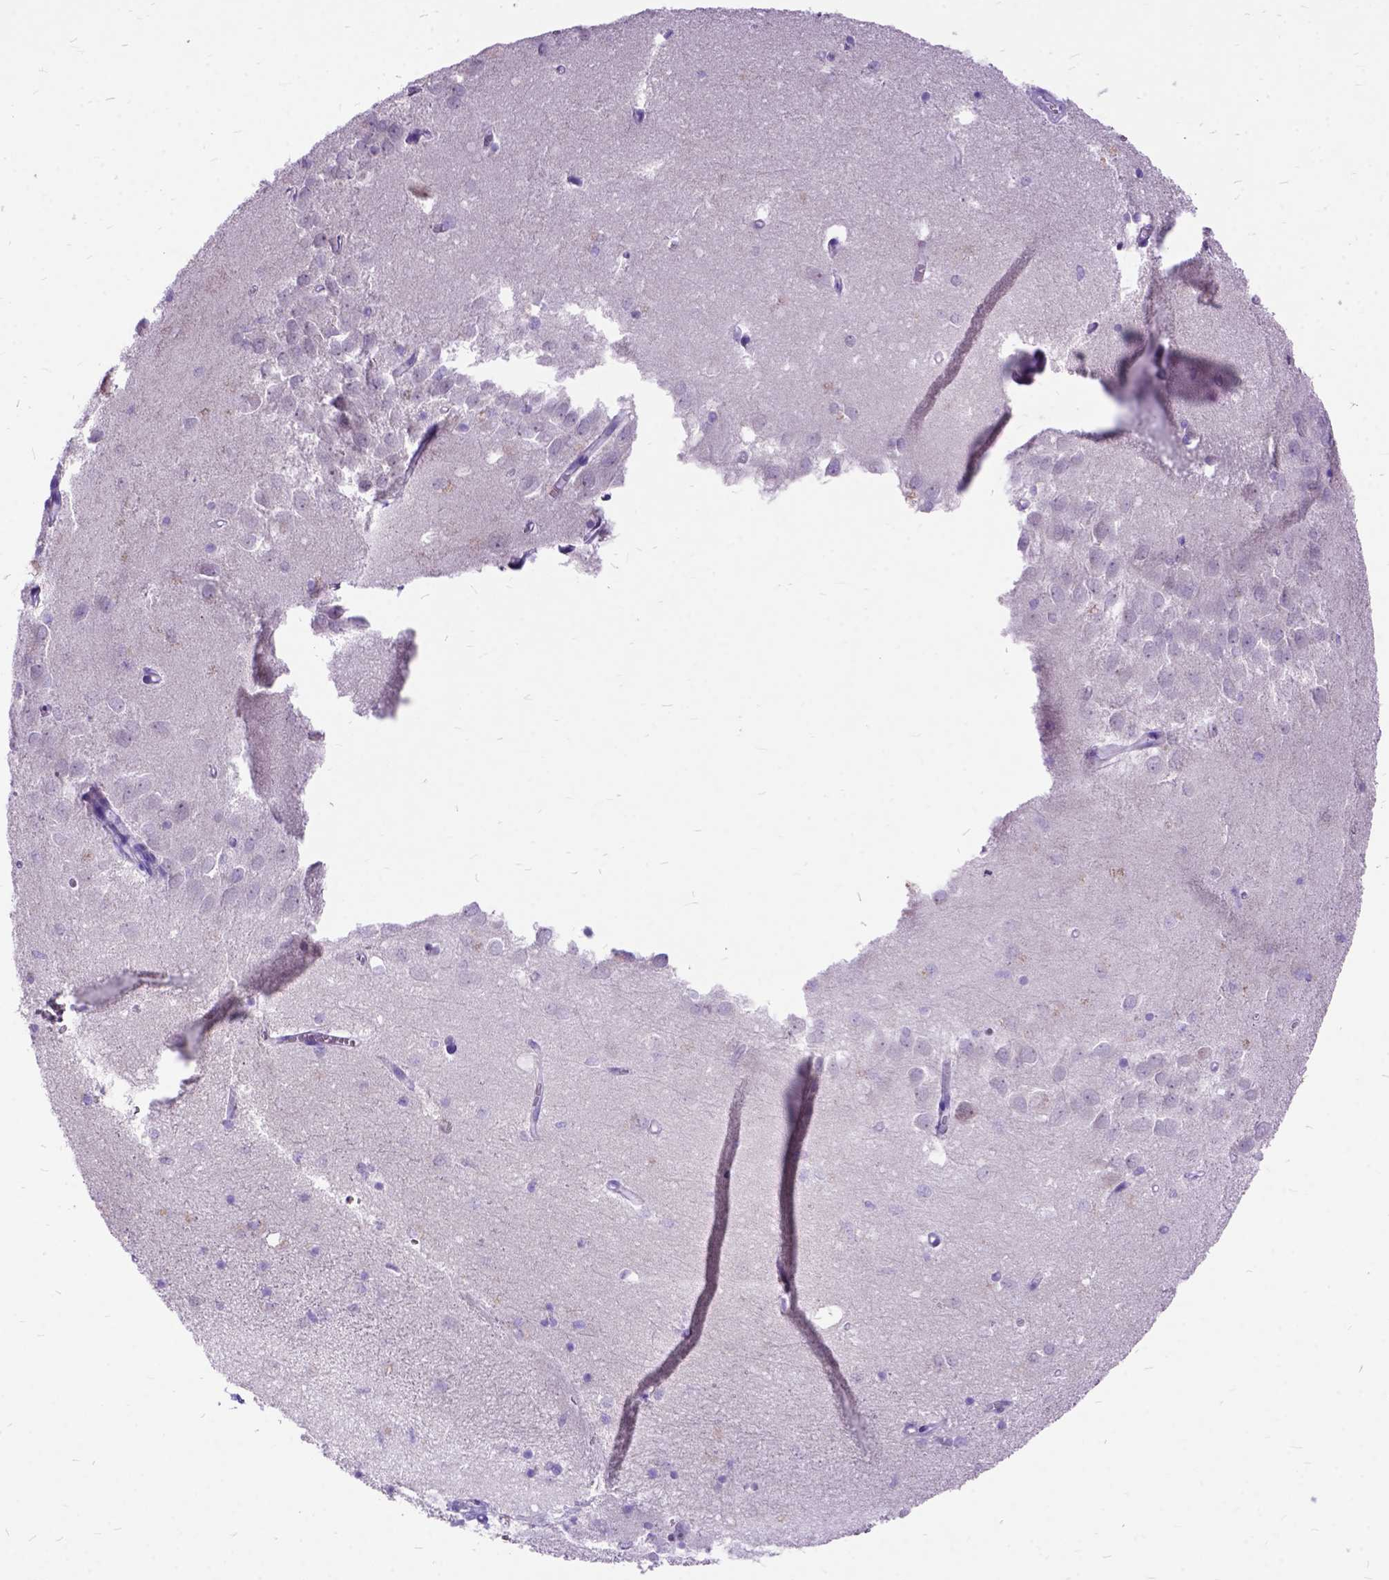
{"staining": {"intensity": "negative", "quantity": "none", "location": "none"}, "tissue": "hippocampus", "cell_type": "Glial cells", "image_type": "normal", "snomed": [{"axis": "morphology", "description": "Normal tissue, NOS"}, {"axis": "topography", "description": "Lateral ventricle wall"}, {"axis": "topography", "description": "Hippocampus"}], "caption": "High power microscopy micrograph of an immunohistochemistry (IHC) photomicrograph of normal hippocampus, revealing no significant positivity in glial cells. Brightfield microscopy of immunohistochemistry (IHC) stained with DAB (brown) and hematoxylin (blue), captured at high magnification.", "gene": "CTAG2", "patient": {"sex": "female", "age": 63}}